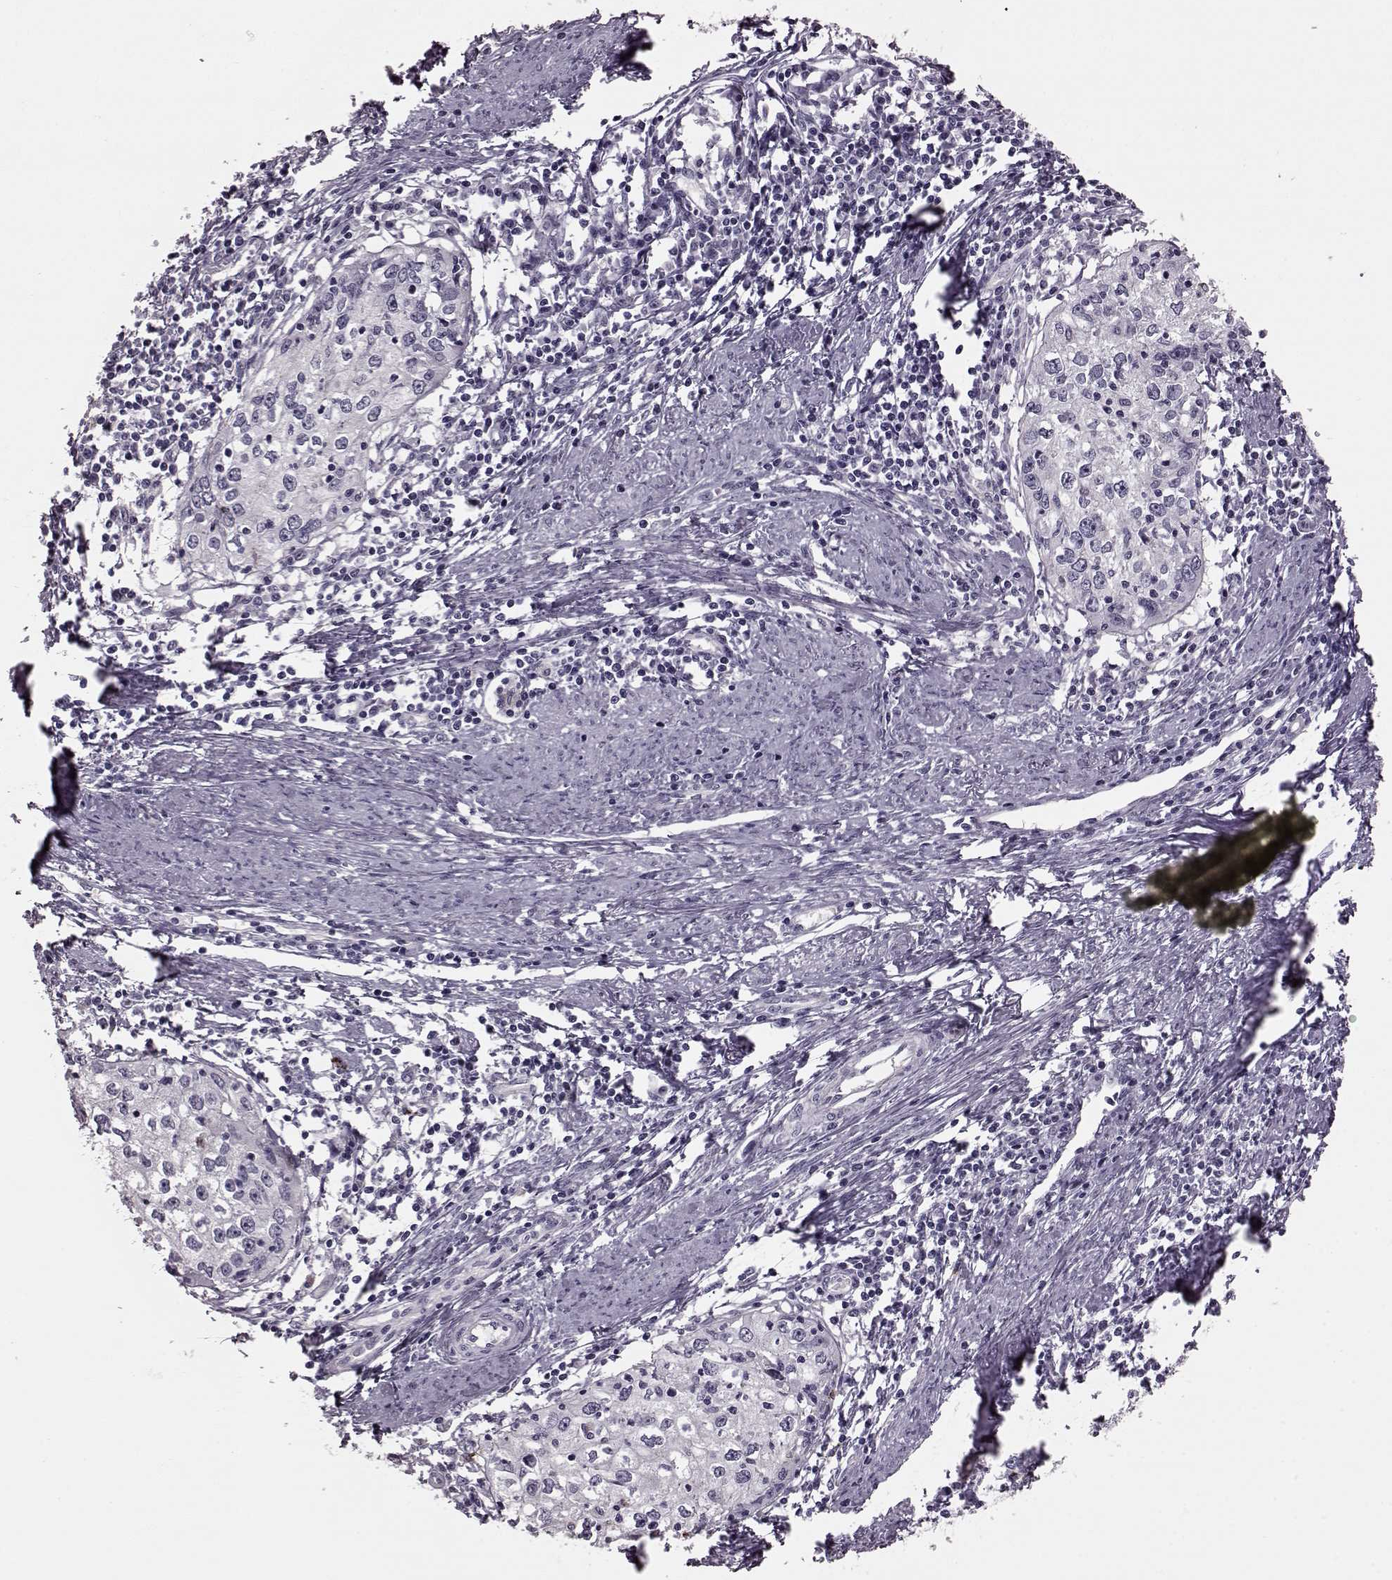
{"staining": {"intensity": "negative", "quantity": "none", "location": "none"}, "tissue": "cervical cancer", "cell_type": "Tumor cells", "image_type": "cancer", "snomed": [{"axis": "morphology", "description": "Squamous cell carcinoma, NOS"}, {"axis": "topography", "description": "Cervix"}], "caption": "Human cervical squamous cell carcinoma stained for a protein using immunohistochemistry exhibits no staining in tumor cells.", "gene": "SNTG1", "patient": {"sex": "female", "age": 40}}